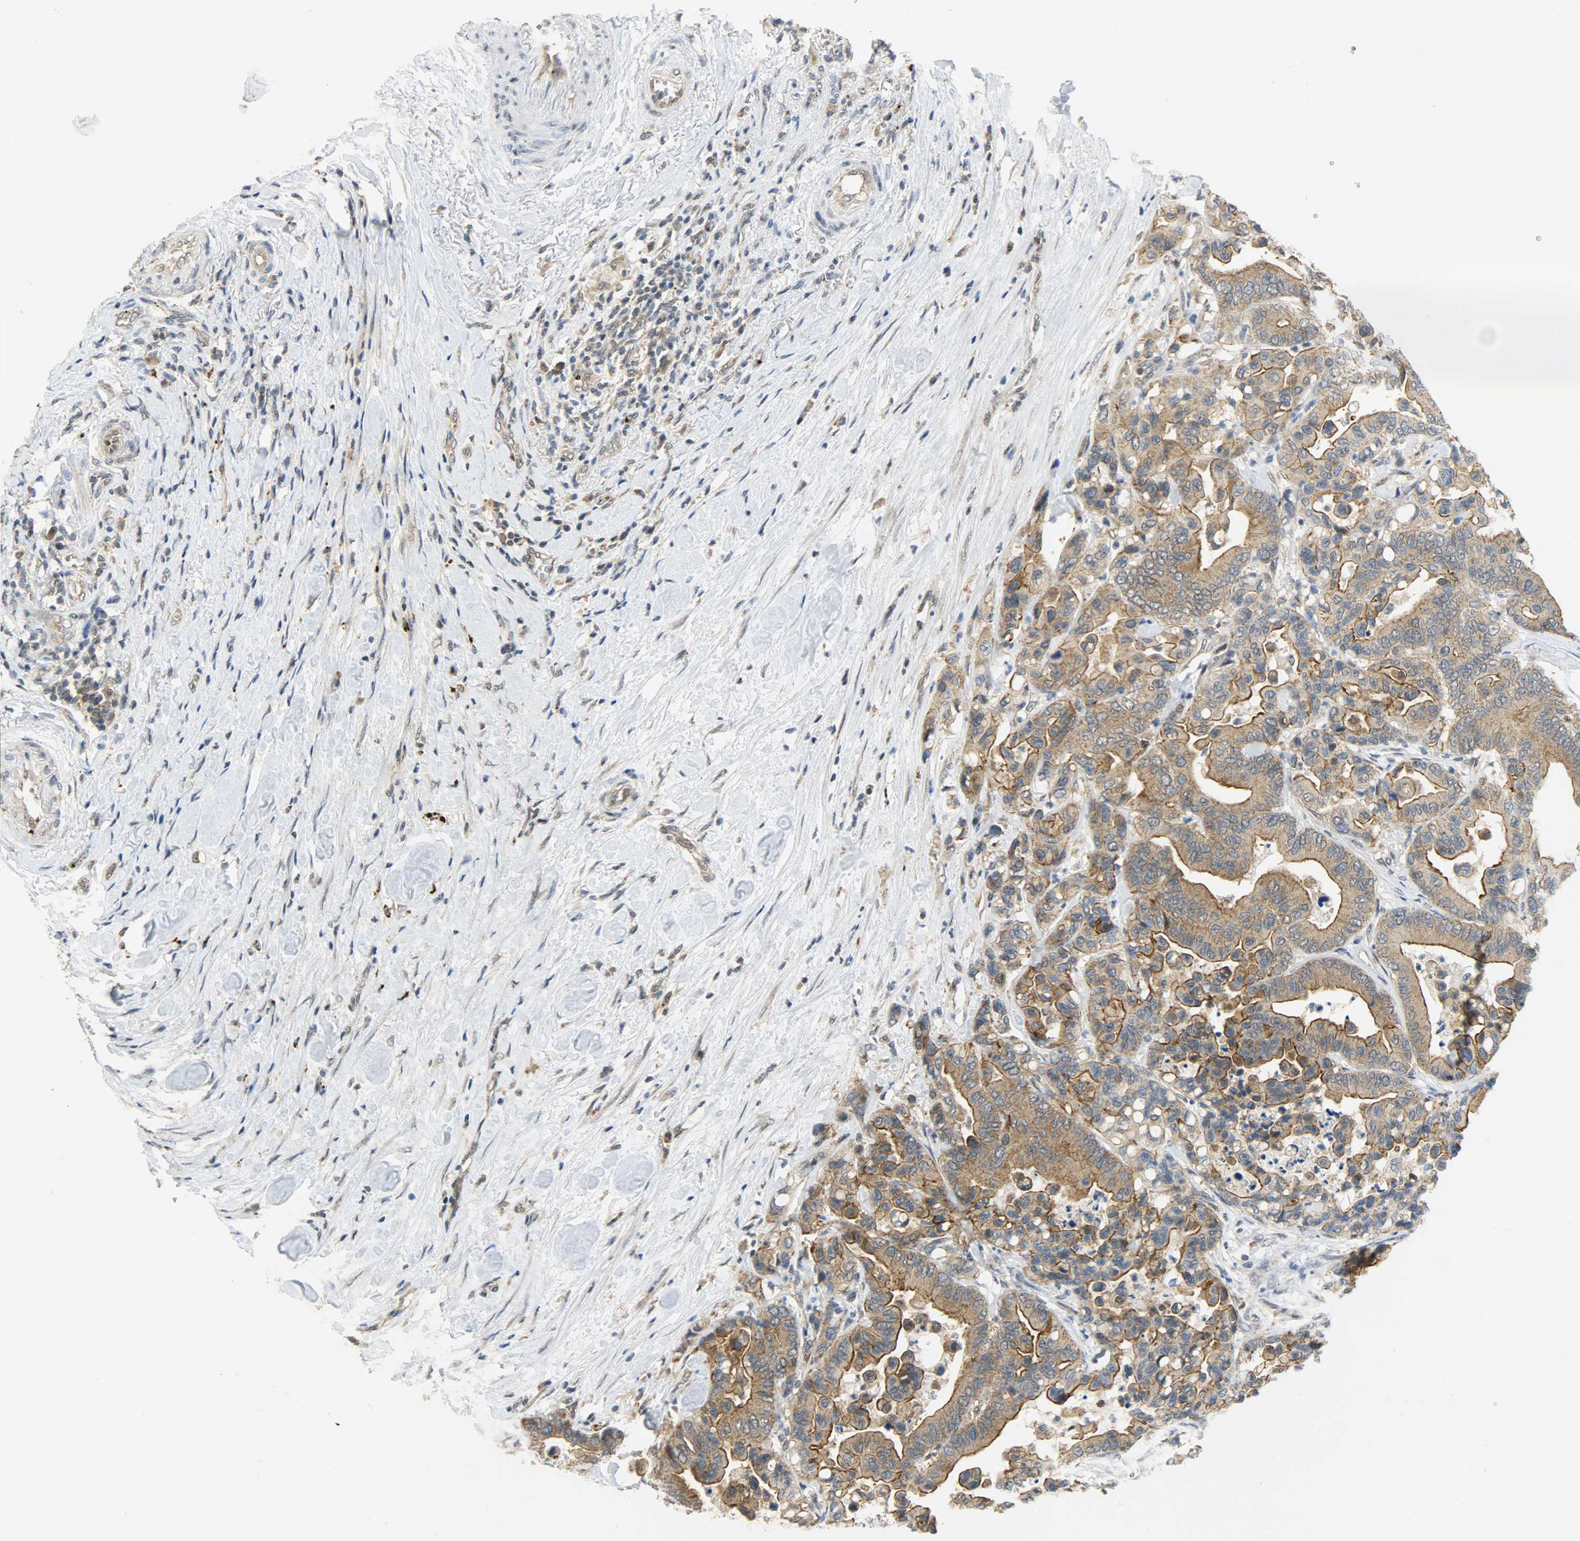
{"staining": {"intensity": "moderate", "quantity": ">75%", "location": "cytoplasmic/membranous"}, "tissue": "colorectal cancer", "cell_type": "Tumor cells", "image_type": "cancer", "snomed": [{"axis": "morphology", "description": "Adenocarcinoma, NOS"}, {"axis": "topography", "description": "Colon"}], "caption": "A brown stain shows moderate cytoplasmic/membranous expression of a protein in colorectal cancer tumor cells.", "gene": "GIT2", "patient": {"sex": "male", "age": 82}}